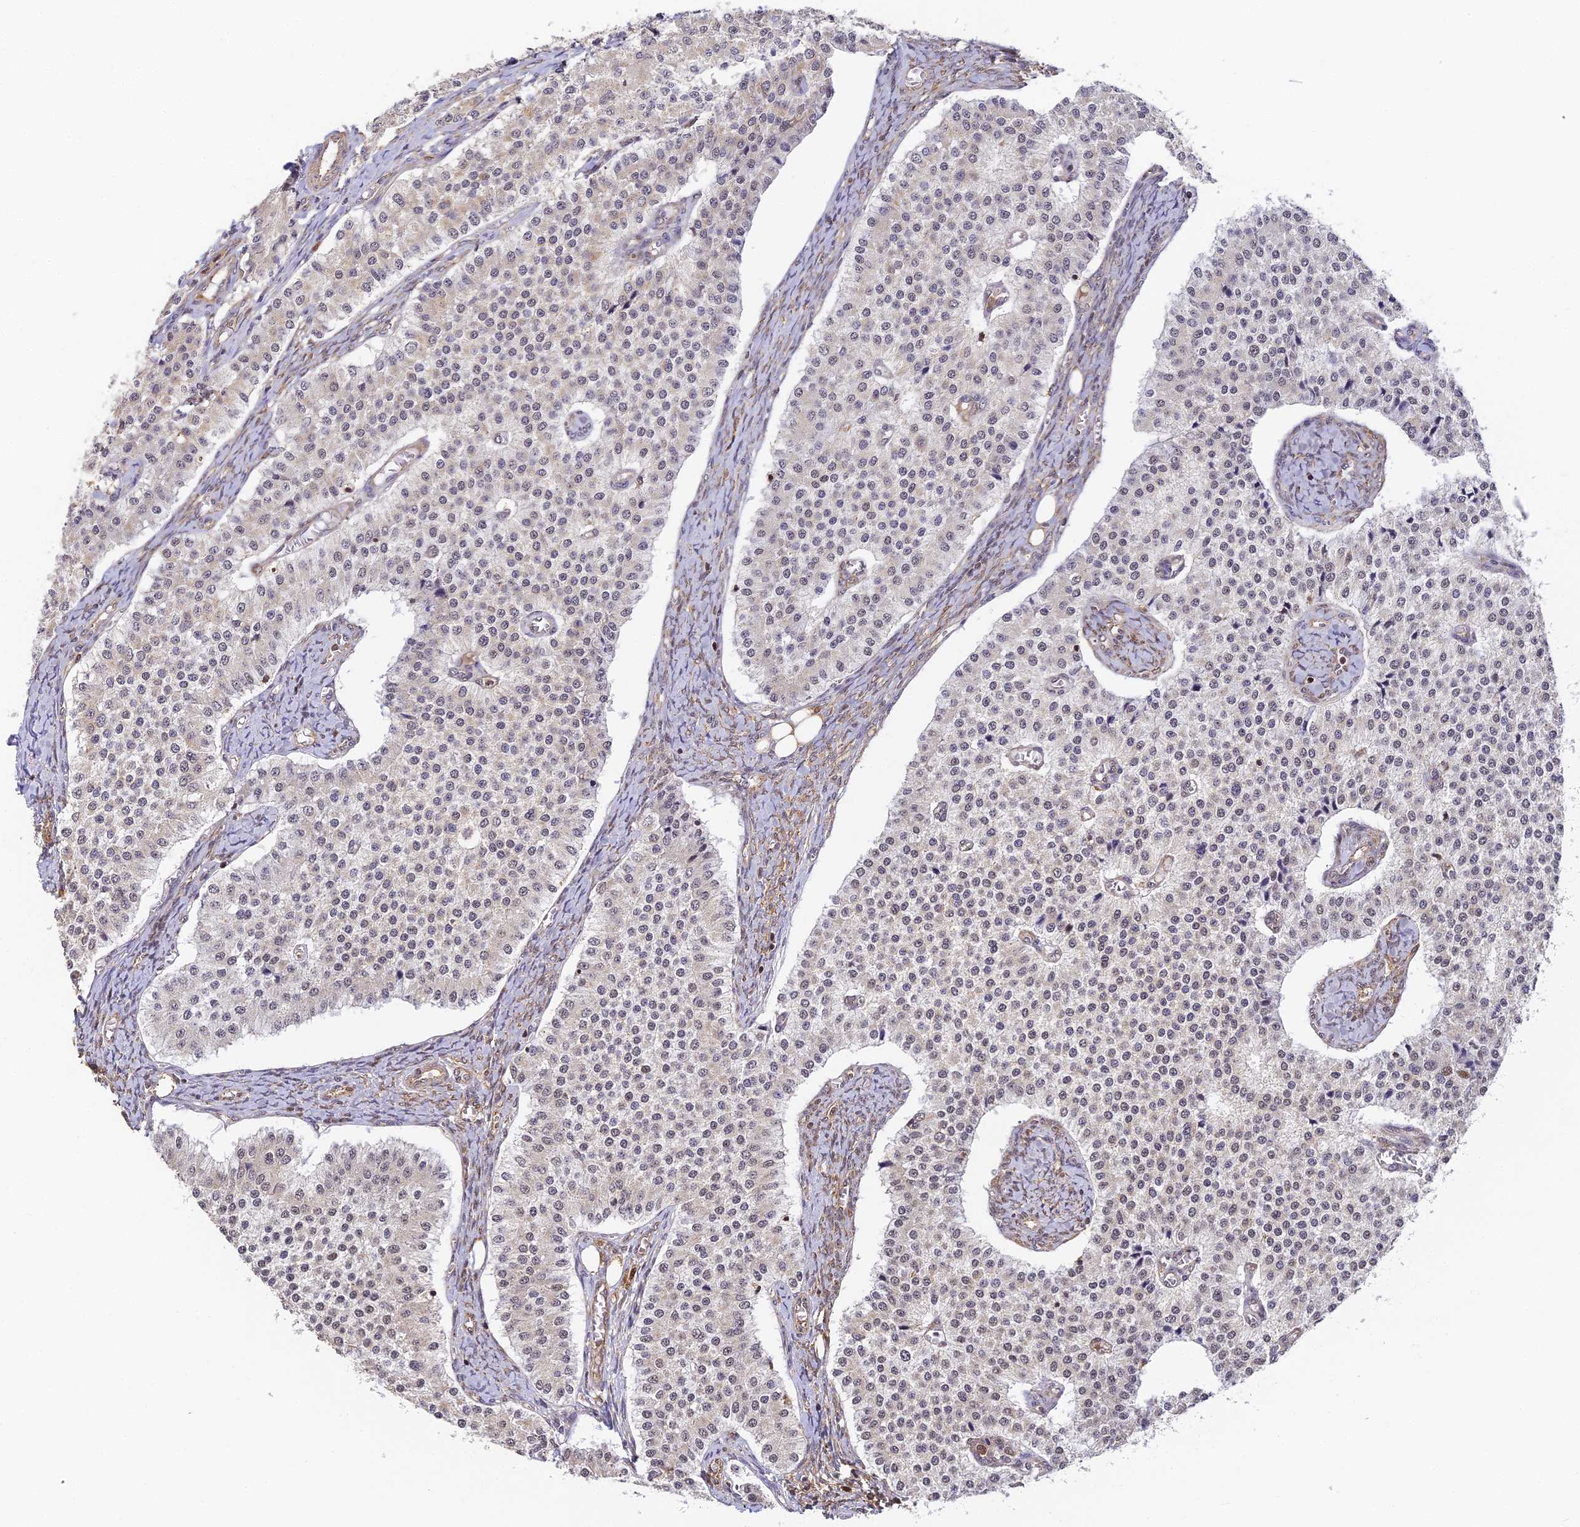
{"staining": {"intensity": "negative", "quantity": "none", "location": "none"}, "tissue": "carcinoid", "cell_type": "Tumor cells", "image_type": "cancer", "snomed": [{"axis": "morphology", "description": "Carcinoid, malignant, NOS"}, {"axis": "topography", "description": "Colon"}], "caption": "IHC micrograph of neoplastic tissue: human carcinoid stained with DAB (3,3'-diaminobenzidine) demonstrates no significant protein positivity in tumor cells.", "gene": "ZNF443", "patient": {"sex": "female", "age": 52}}